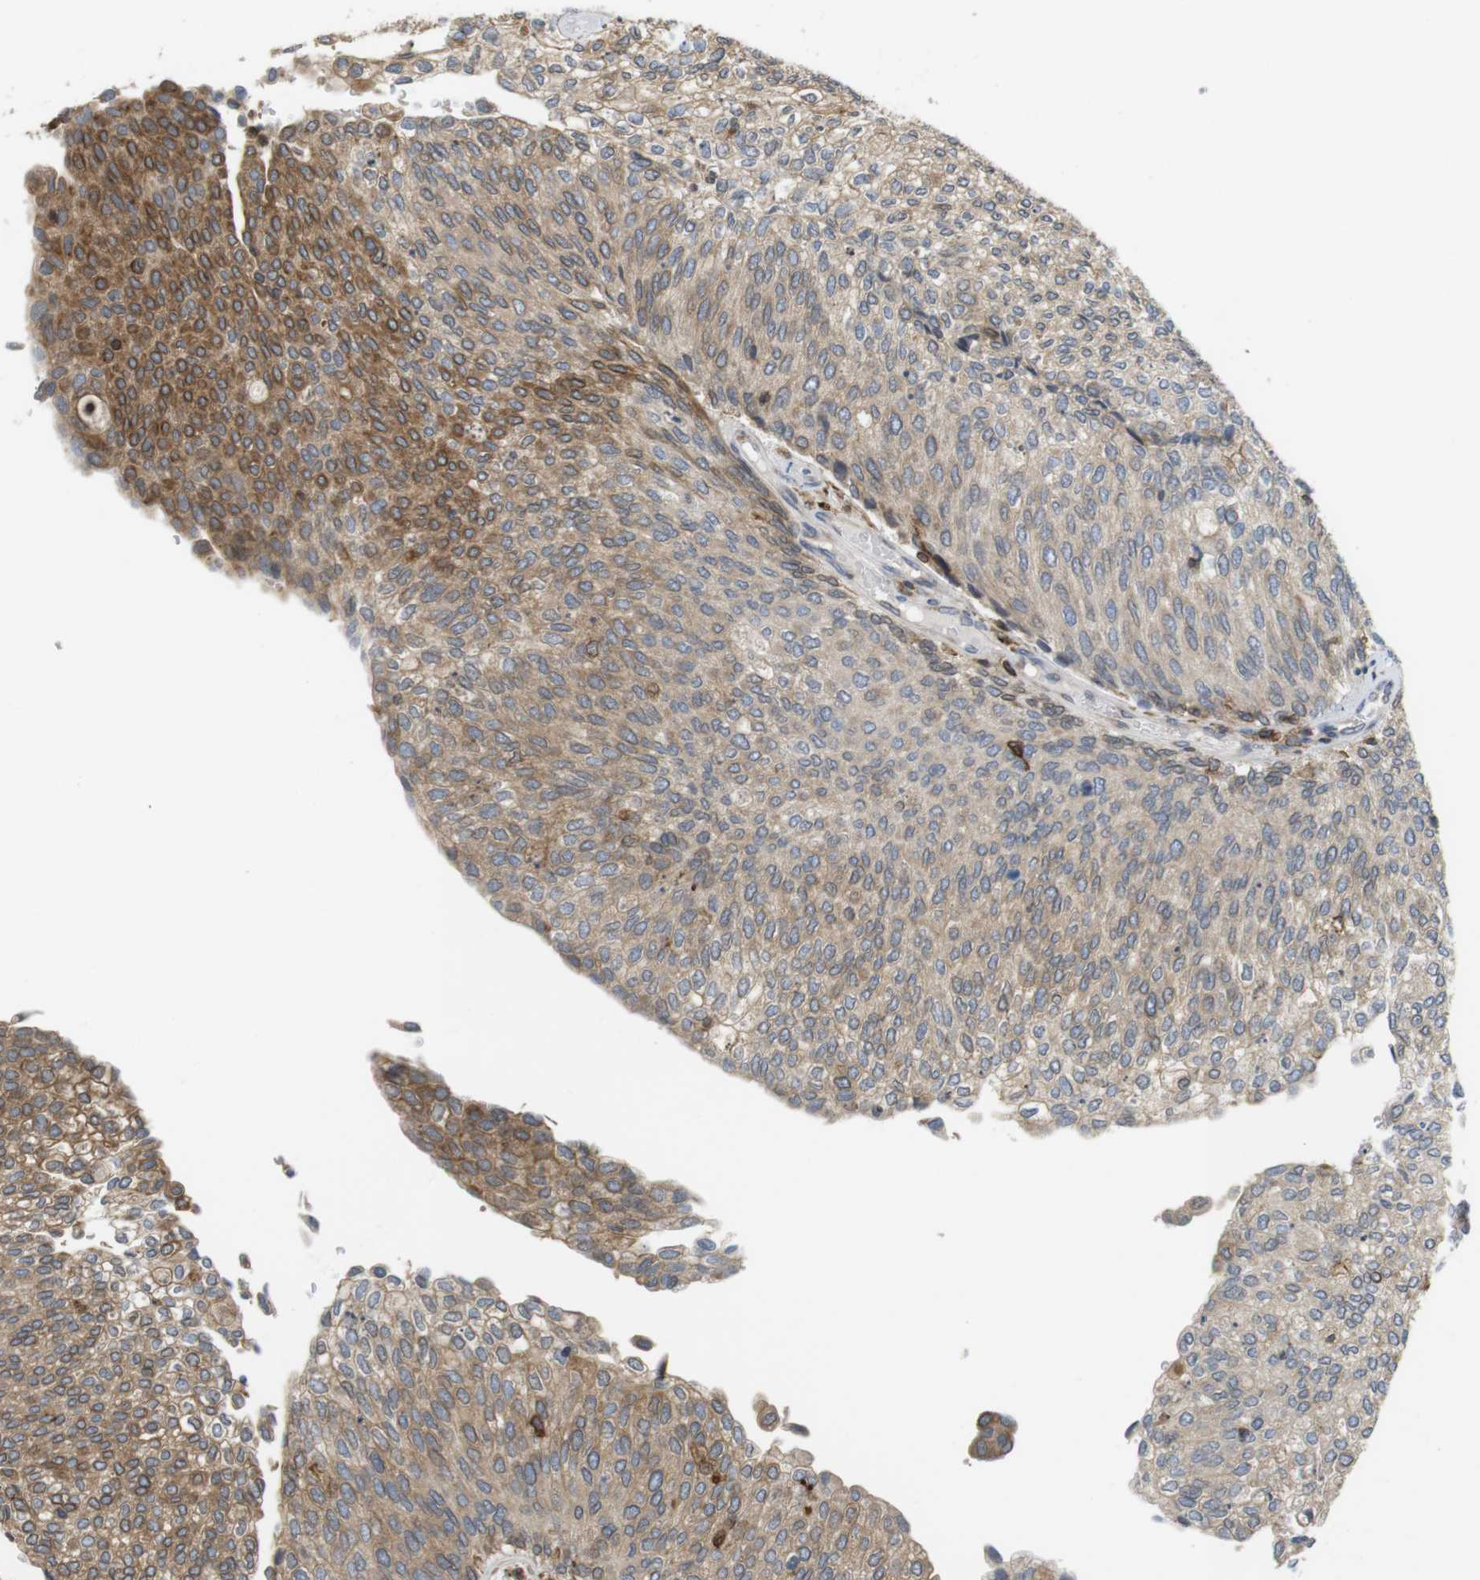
{"staining": {"intensity": "moderate", "quantity": "<25%", "location": "cytoplasmic/membranous"}, "tissue": "urothelial cancer", "cell_type": "Tumor cells", "image_type": "cancer", "snomed": [{"axis": "morphology", "description": "Urothelial carcinoma, Low grade"}, {"axis": "topography", "description": "Urinary bladder"}], "caption": "Protein analysis of urothelial cancer tissue shows moderate cytoplasmic/membranous positivity in approximately <25% of tumor cells.", "gene": "ARL6IP5", "patient": {"sex": "female", "age": 79}}